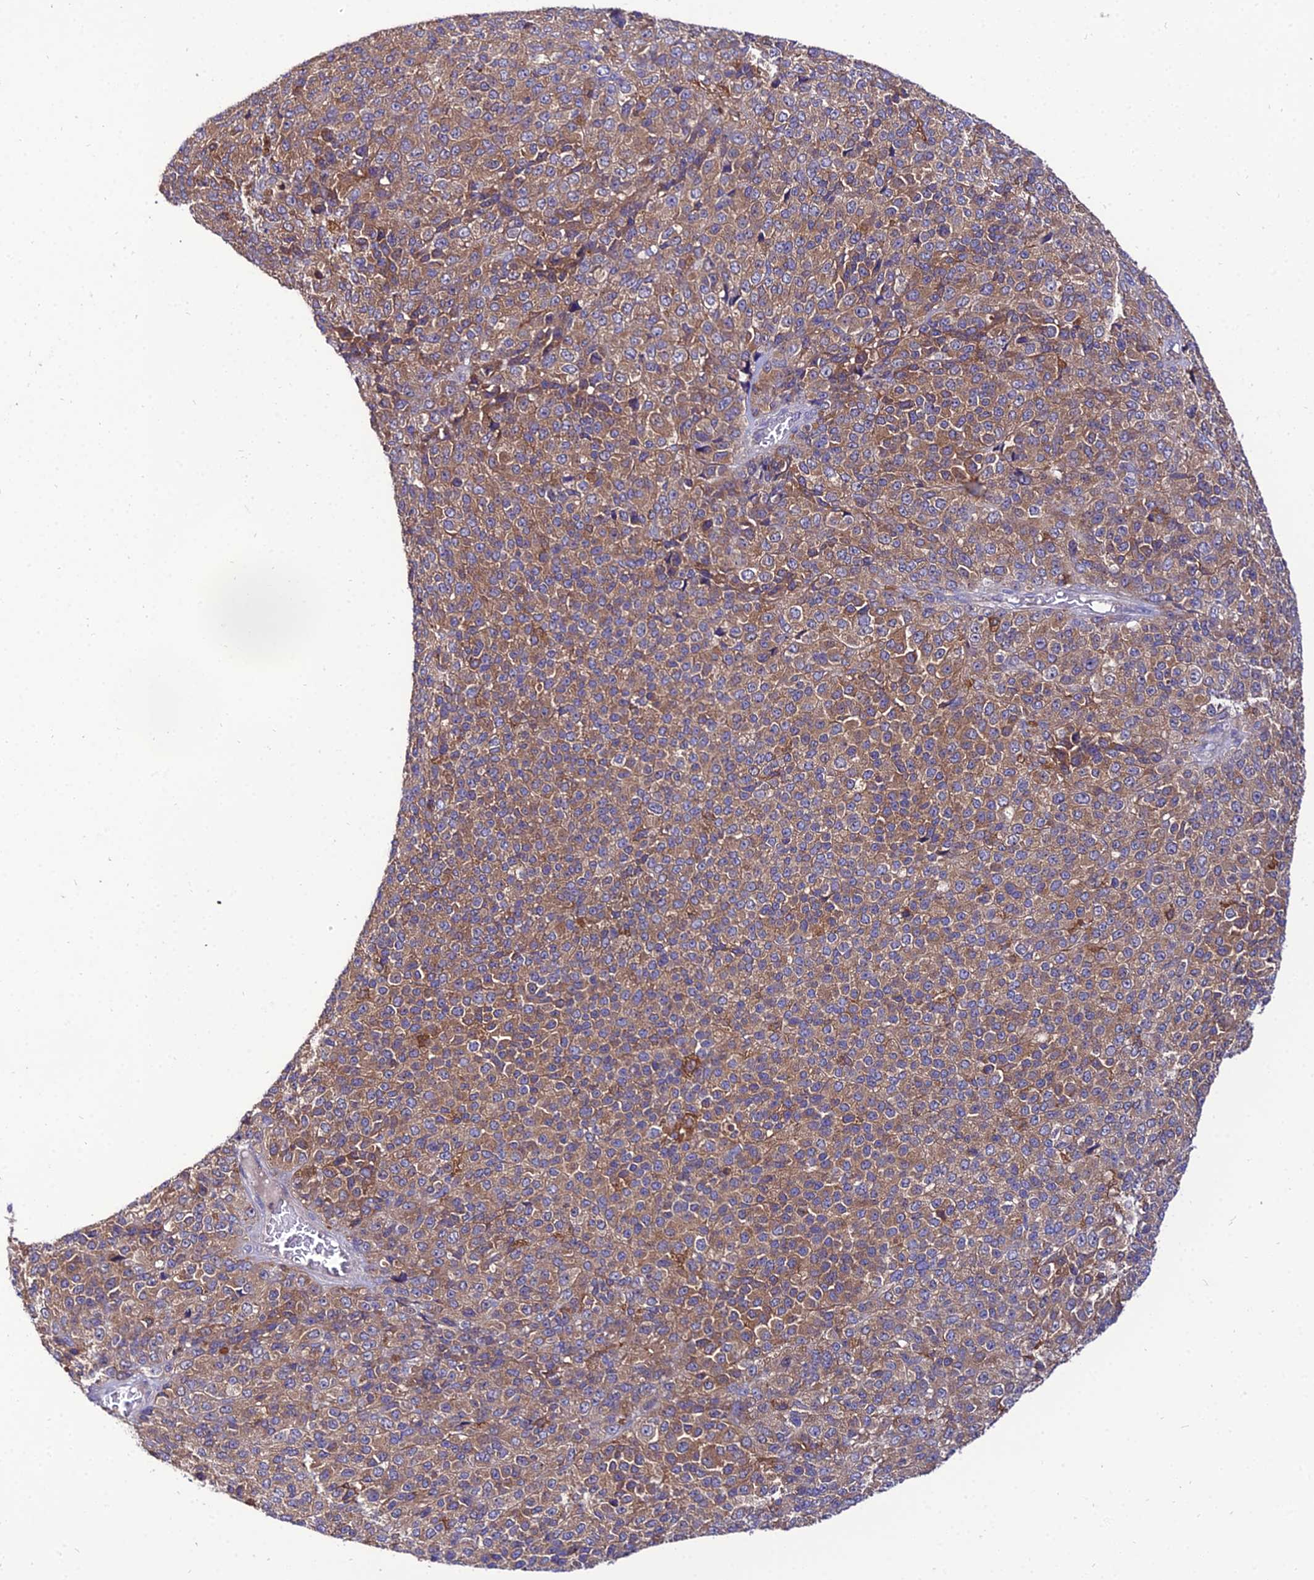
{"staining": {"intensity": "moderate", "quantity": ">75%", "location": "cytoplasmic/membranous"}, "tissue": "melanoma", "cell_type": "Tumor cells", "image_type": "cancer", "snomed": [{"axis": "morphology", "description": "Malignant melanoma, Metastatic site"}, {"axis": "topography", "description": "Brain"}], "caption": "This image reveals immunohistochemistry staining of melanoma, with medium moderate cytoplasmic/membranous staining in about >75% of tumor cells.", "gene": "C2orf69", "patient": {"sex": "female", "age": 56}}